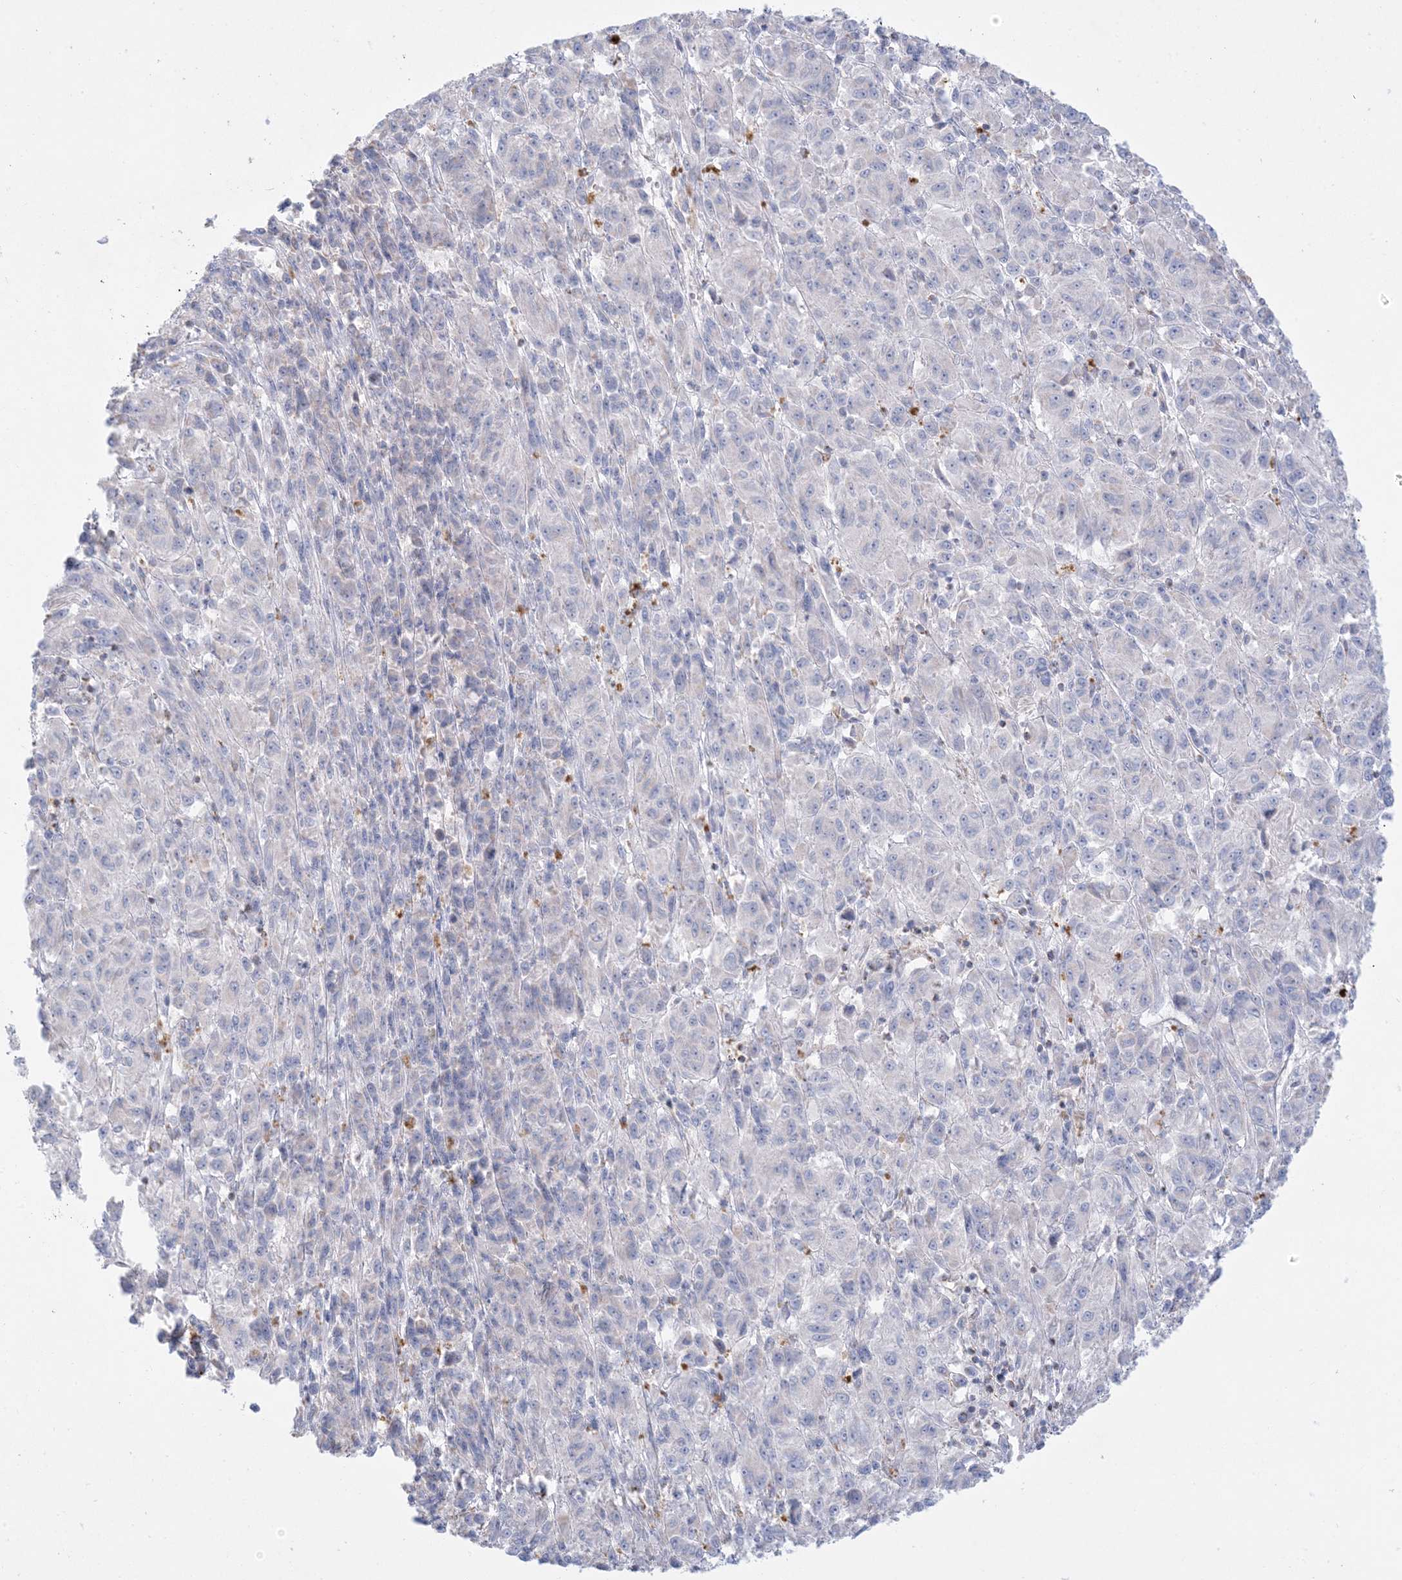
{"staining": {"intensity": "negative", "quantity": "none", "location": "none"}, "tissue": "melanoma", "cell_type": "Tumor cells", "image_type": "cancer", "snomed": [{"axis": "morphology", "description": "Malignant melanoma, Metastatic site"}, {"axis": "topography", "description": "Lung"}], "caption": "An immunohistochemistry (IHC) photomicrograph of melanoma is shown. There is no staining in tumor cells of melanoma.", "gene": "KCTD6", "patient": {"sex": "male", "age": 64}}